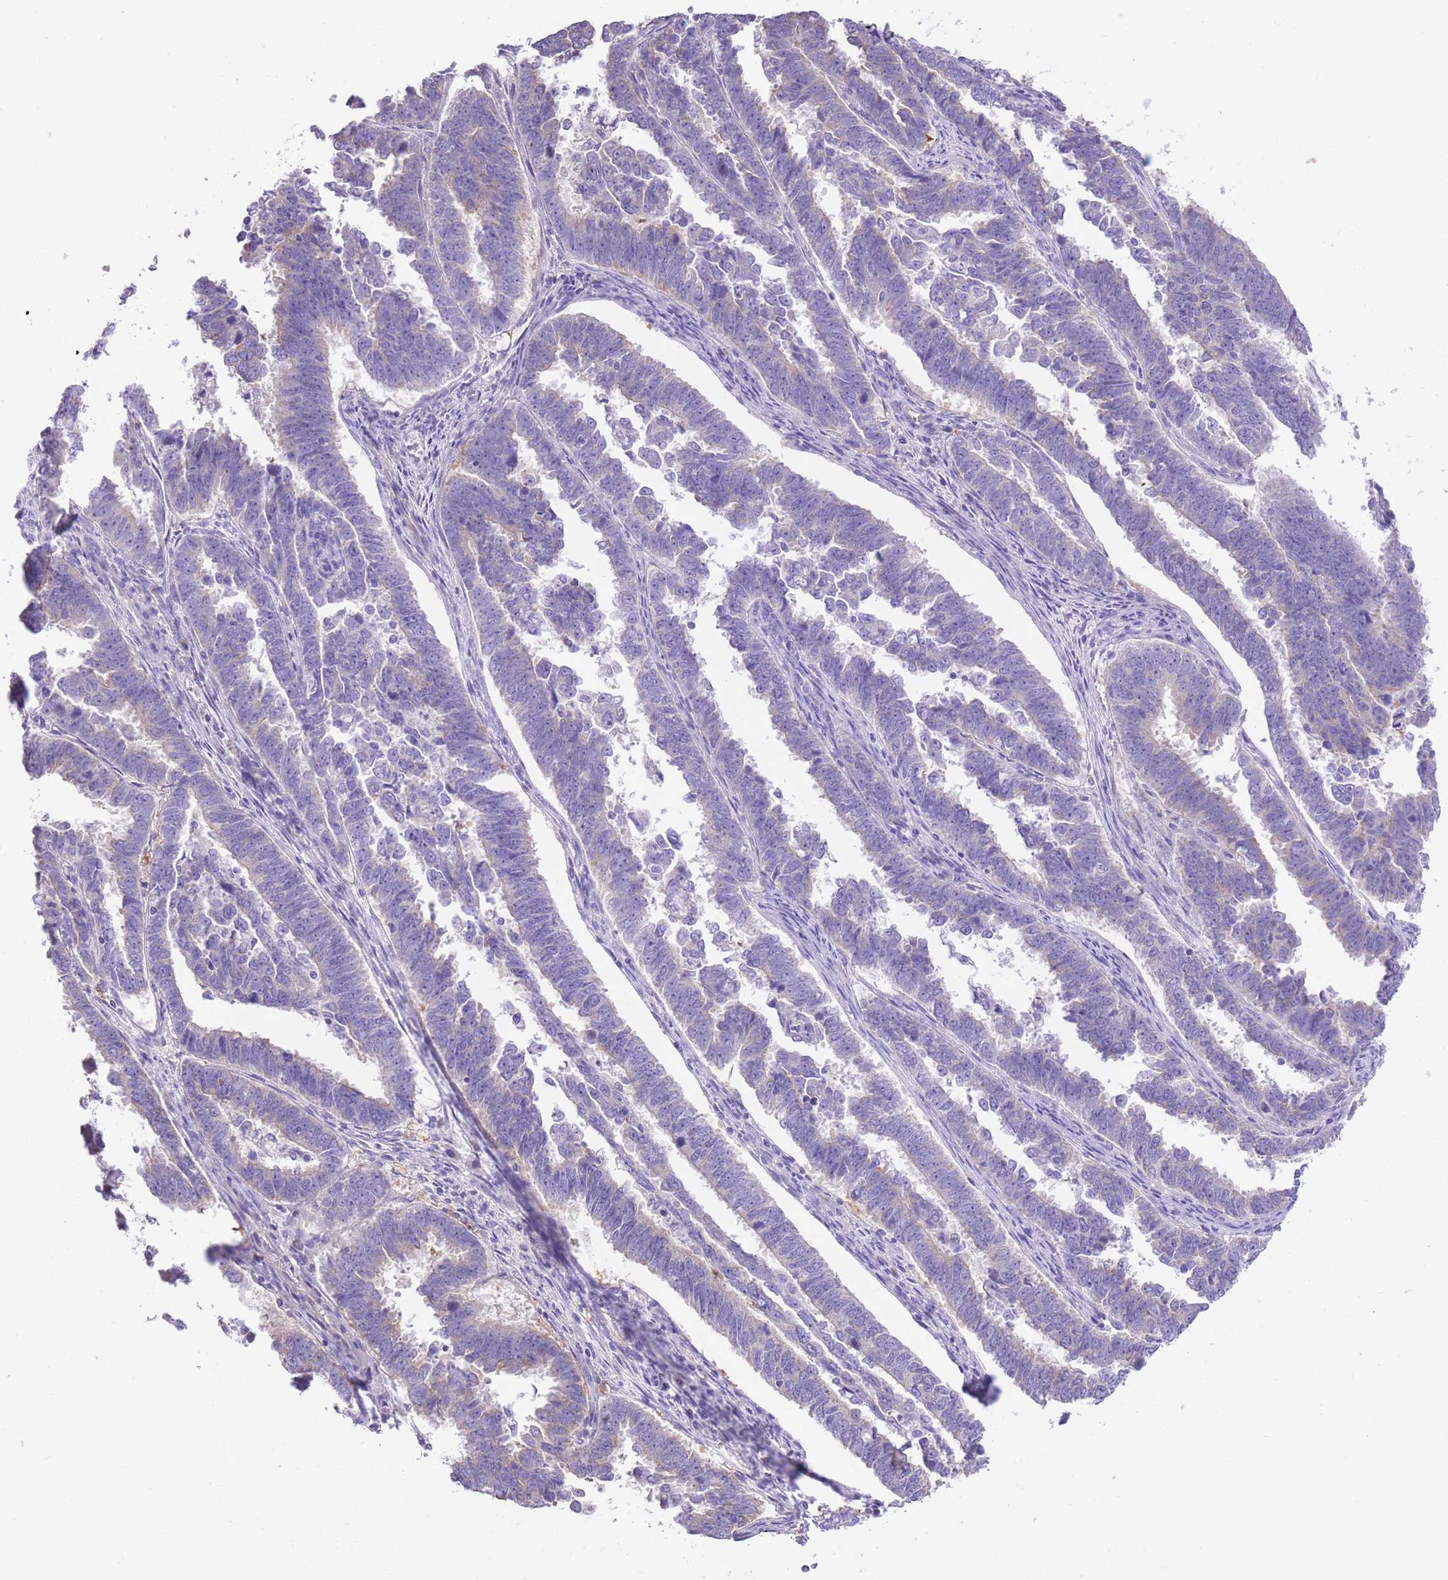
{"staining": {"intensity": "negative", "quantity": "none", "location": "none"}, "tissue": "endometrial cancer", "cell_type": "Tumor cells", "image_type": "cancer", "snomed": [{"axis": "morphology", "description": "Adenocarcinoma, NOS"}, {"axis": "topography", "description": "Endometrium"}], "caption": "There is no significant expression in tumor cells of endometrial cancer. (DAB IHC with hematoxylin counter stain).", "gene": "RHOU", "patient": {"sex": "female", "age": 75}}